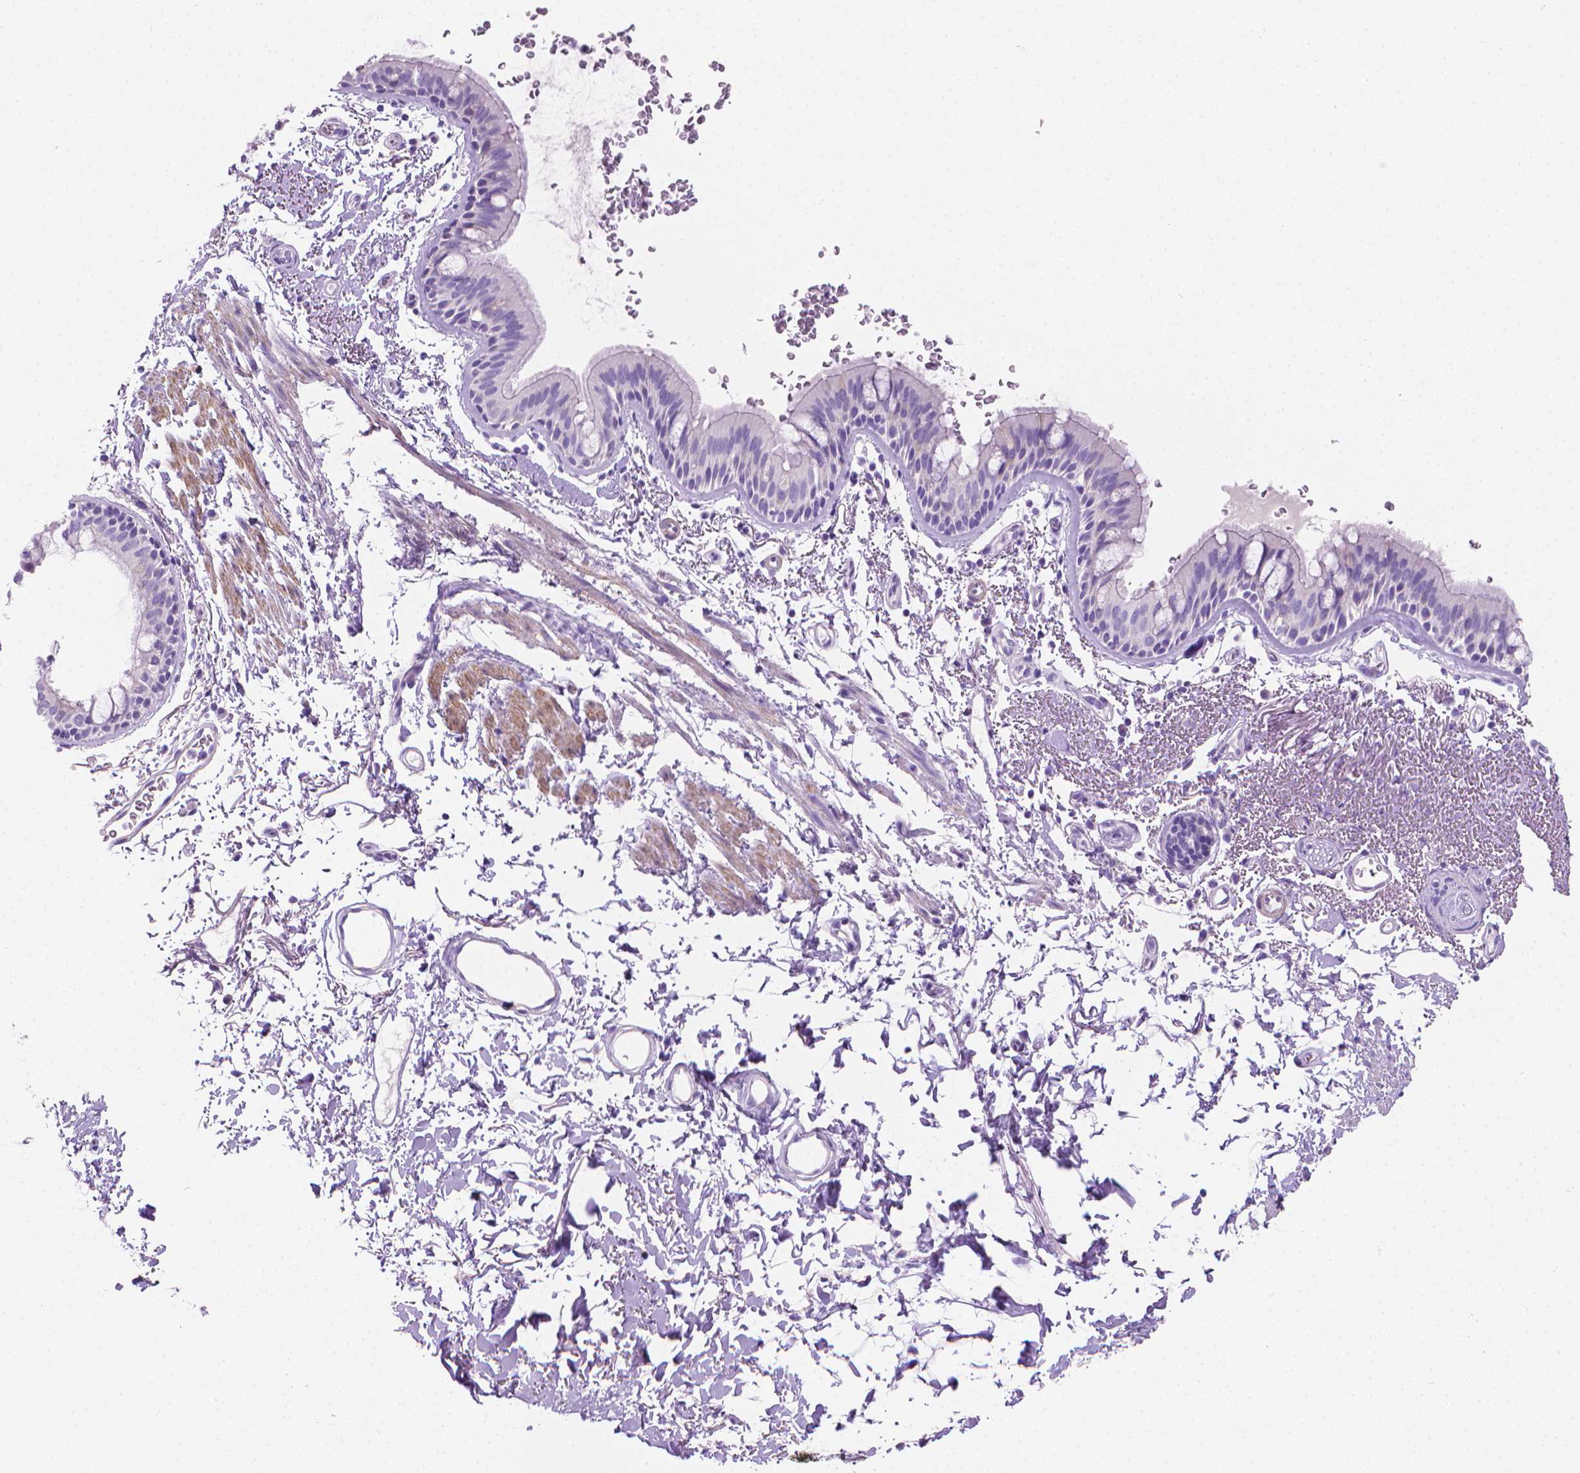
{"staining": {"intensity": "negative", "quantity": "none", "location": "none"}, "tissue": "bronchus", "cell_type": "Respiratory epithelial cells", "image_type": "normal", "snomed": [{"axis": "morphology", "description": "Normal tissue, NOS"}, {"axis": "topography", "description": "Lymph node"}, {"axis": "topography", "description": "Bronchus"}], "caption": "Immunohistochemical staining of benign human bronchus reveals no significant expression in respiratory epithelial cells. Brightfield microscopy of IHC stained with DAB (brown) and hematoxylin (blue), captured at high magnification.", "gene": "FASN", "patient": {"sex": "female", "age": 70}}